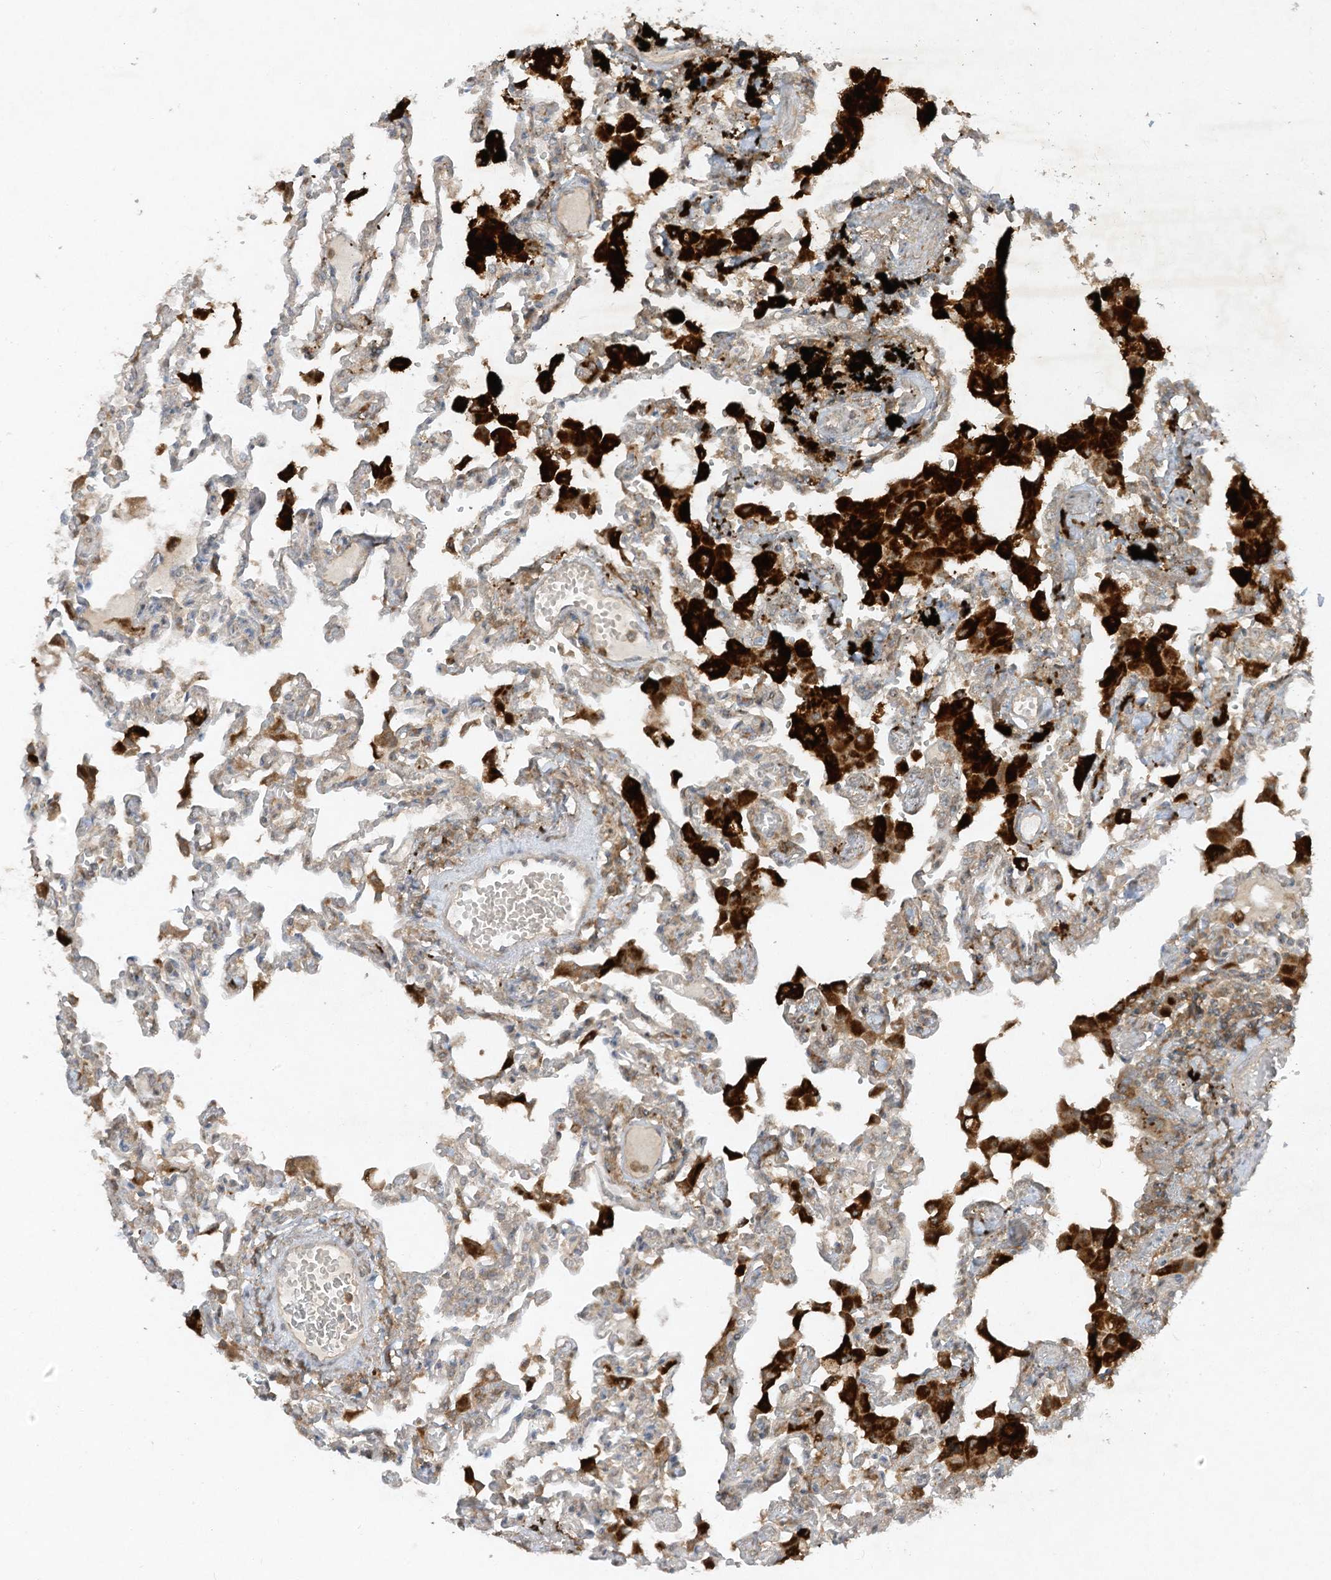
{"staining": {"intensity": "moderate", "quantity": "<25%", "location": "cytoplasmic/membranous"}, "tissue": "lung", "cell_type": "Alveolar cells", "image_type": "normal", "snomed": [{"axis": "morphology", "description": "Normal tissue, NOS"}, {"axis": "topography", "description": "Bronchus"}, {"axis": "topography", "description": "Lung"}], "caption": "Immunohistochemical staining of benign lung reveals low levels of moderate cytoplasmic/membranous expression in approximately <25% of alveolar cells.", "gene": "LDAH", "patient": {"sex": "female", "age": 49}}